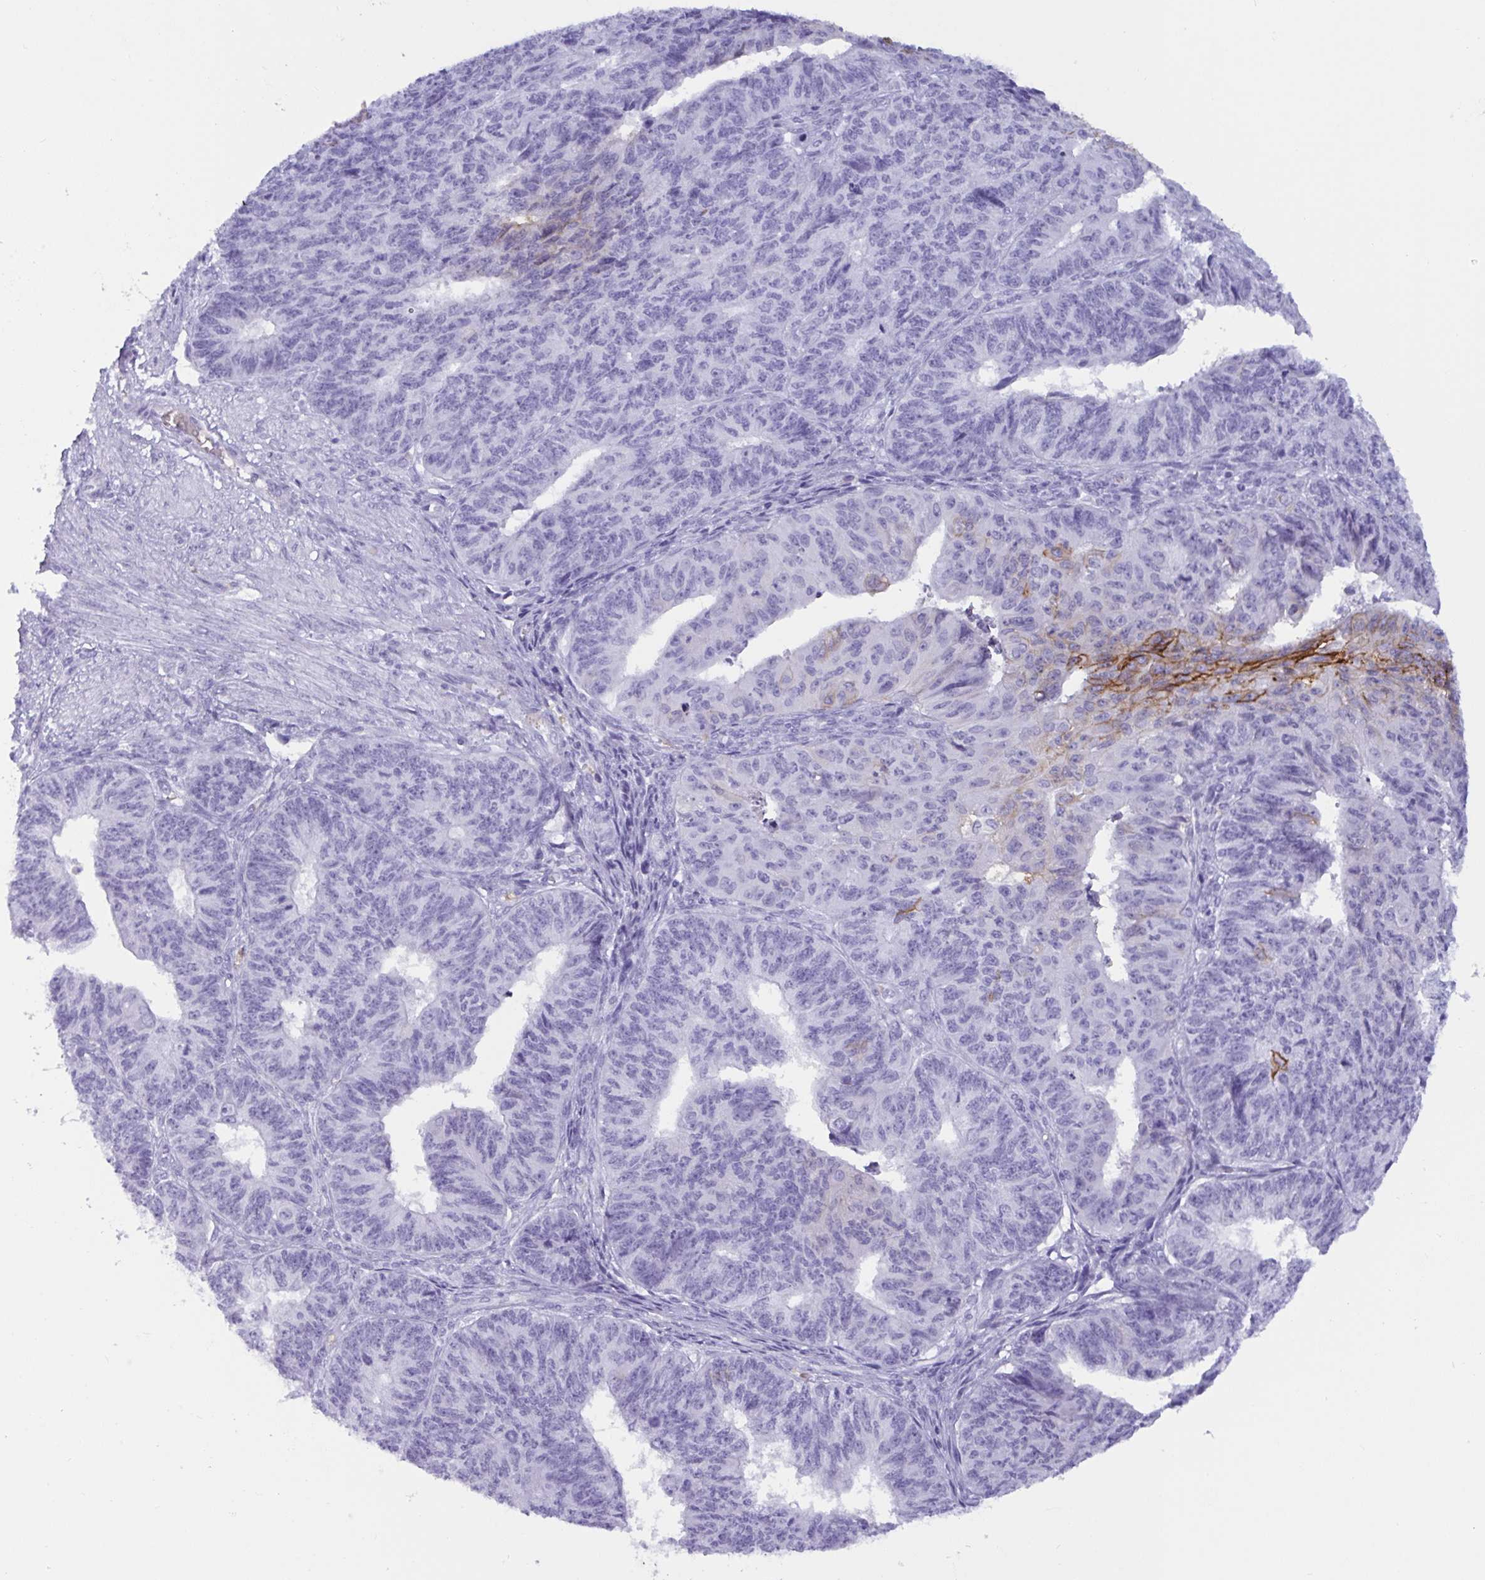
{"staining": {"intensity": "moderate", "quantity": "<25%", "location": "cytoplasmic/membranous"}, "tissue": "endometrial cancer", "cell_type": "Tumor cells", "image_type": "cancer", "snomed": [{"axis": "morphology", "description": "Adenocarcinoma, NOS"}, {"axis": "topography", "description": "Endometrium"}], "caption": "Immunohistochemical staining of human endometrial cancer demonstrates moderate cytoplasmic/membranous protein staining in approximately <25% of tumor cells. The staining was performed using DAB to visualize the protein expression in brown, while the nuclei were stained in blue with hematoxylin (Magnification: 20x).", "gene": "SLC2A1", "patient": {"sex": "female", "age": 32}}